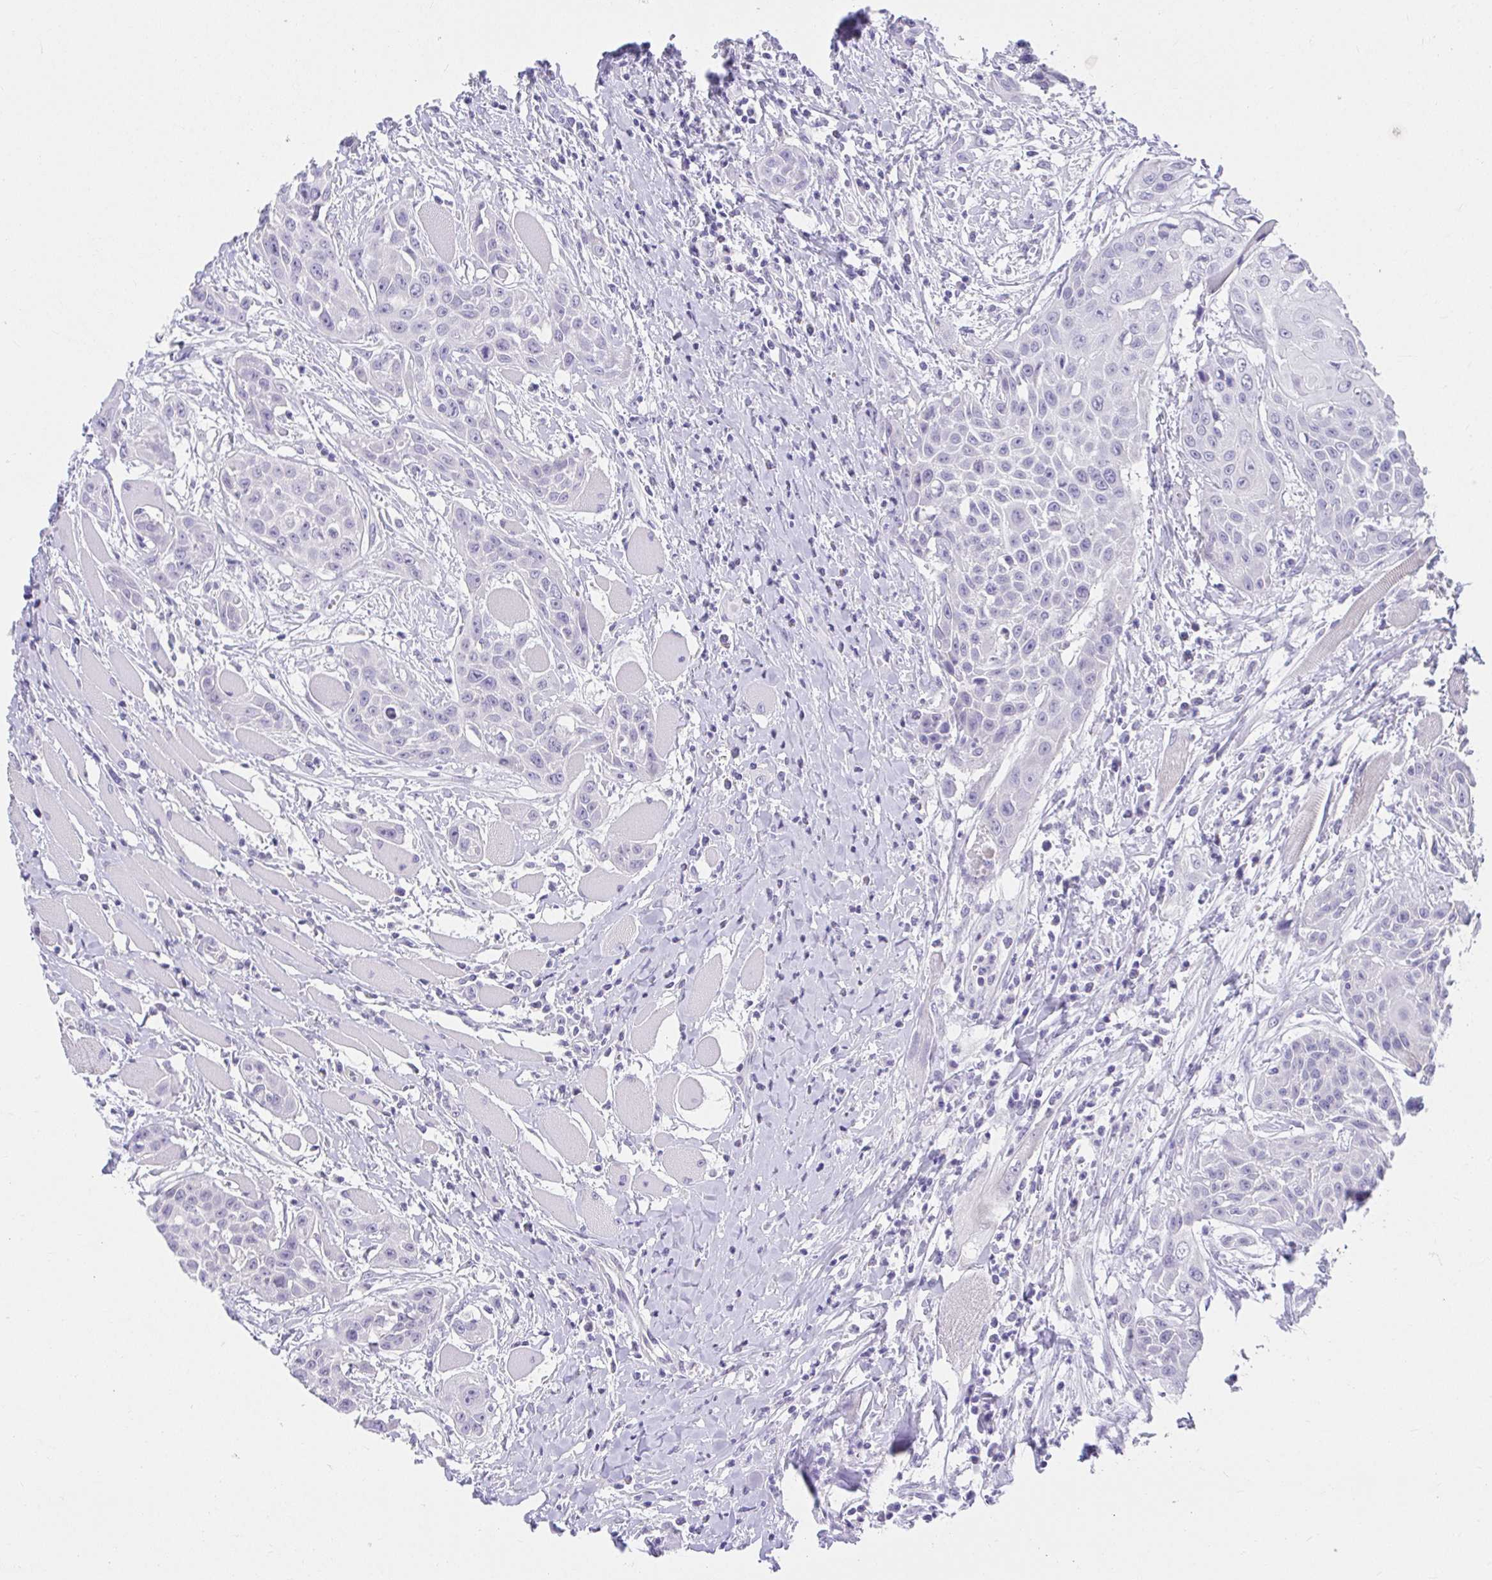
{"staining": {"intensity": "negative", "quantity": "none", "location": "none"}, "tissue": "head and neck cancer", "cell_type": "Tumor cells", "image_type": "cancer", "snomed": [{"axis": "morphology", "description": "Squamous cell carcinoma, NOS"}, {"axis": "topography", "description": "Head-Neck"}], "caption": "A high-resolution histopathology image shows immunohistochemistry (IHC) staining of squamous cell carcinoma (head and neck), which displays no significant staining in tumor cells.", "gene": "VGLL1", "patient": {"sex": "female", "age": 73}}